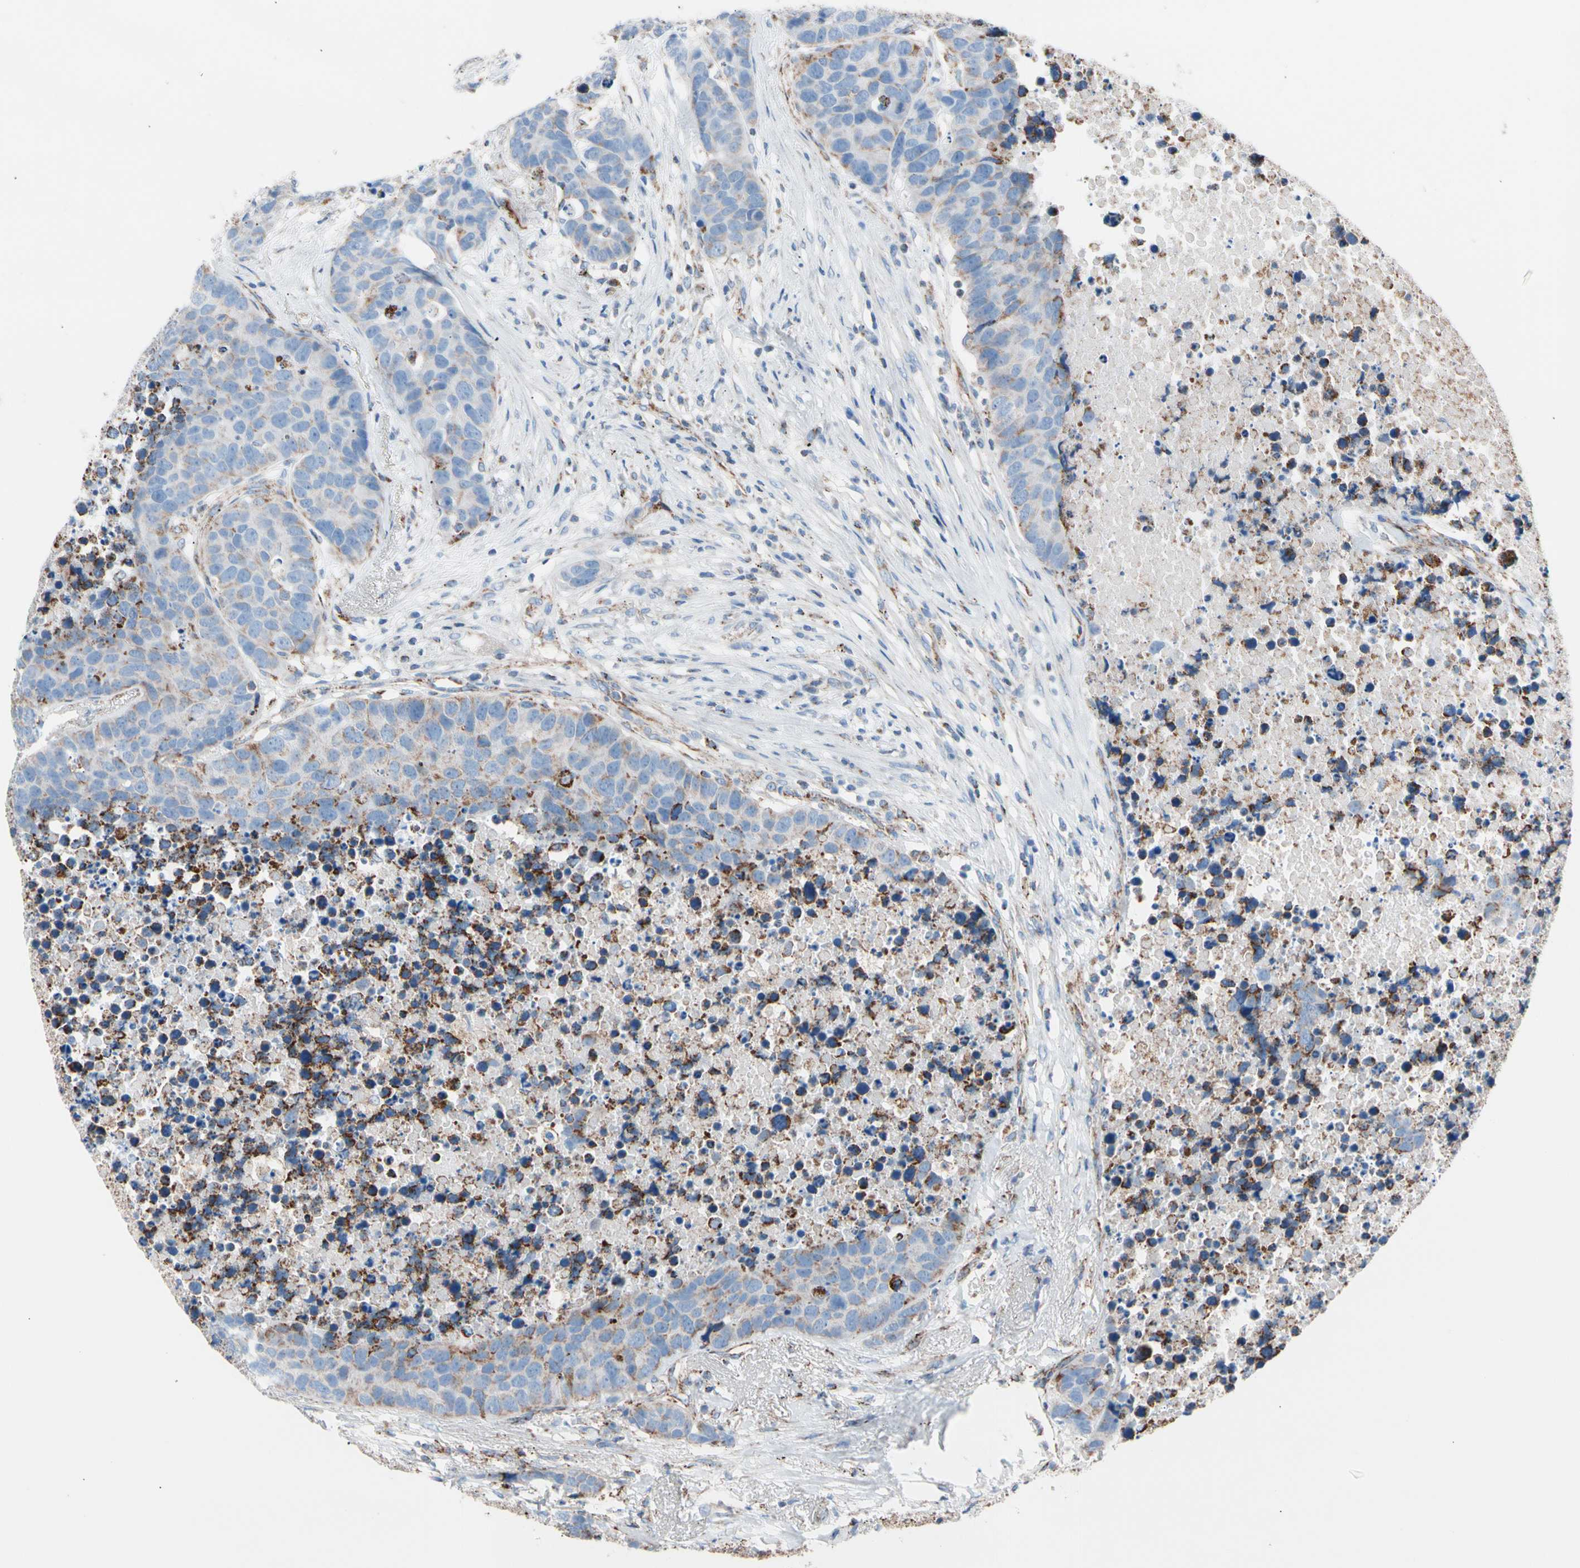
{"staining": {"intensity": "strong", "quantity": "<25%", "location": "cytoplasmic/membranous"}, "tissue": "carcinoid", "cell_type": "Tumor cells", "image_type": "cancer", "snomed": [{"axis": "morphology", "description": "Carcinoid, malignant, NOS"}, {"axis": "topography", "description": "Lung"}], "caption": "There is medium levels of strong cytoplasmic/membranous expression in tumor cells of carcinoid (malignant), as demonstrated by immunohistochemical staining (brown color).", "gene": "HK1", "patient": {"sex": "male", "age": 60}}